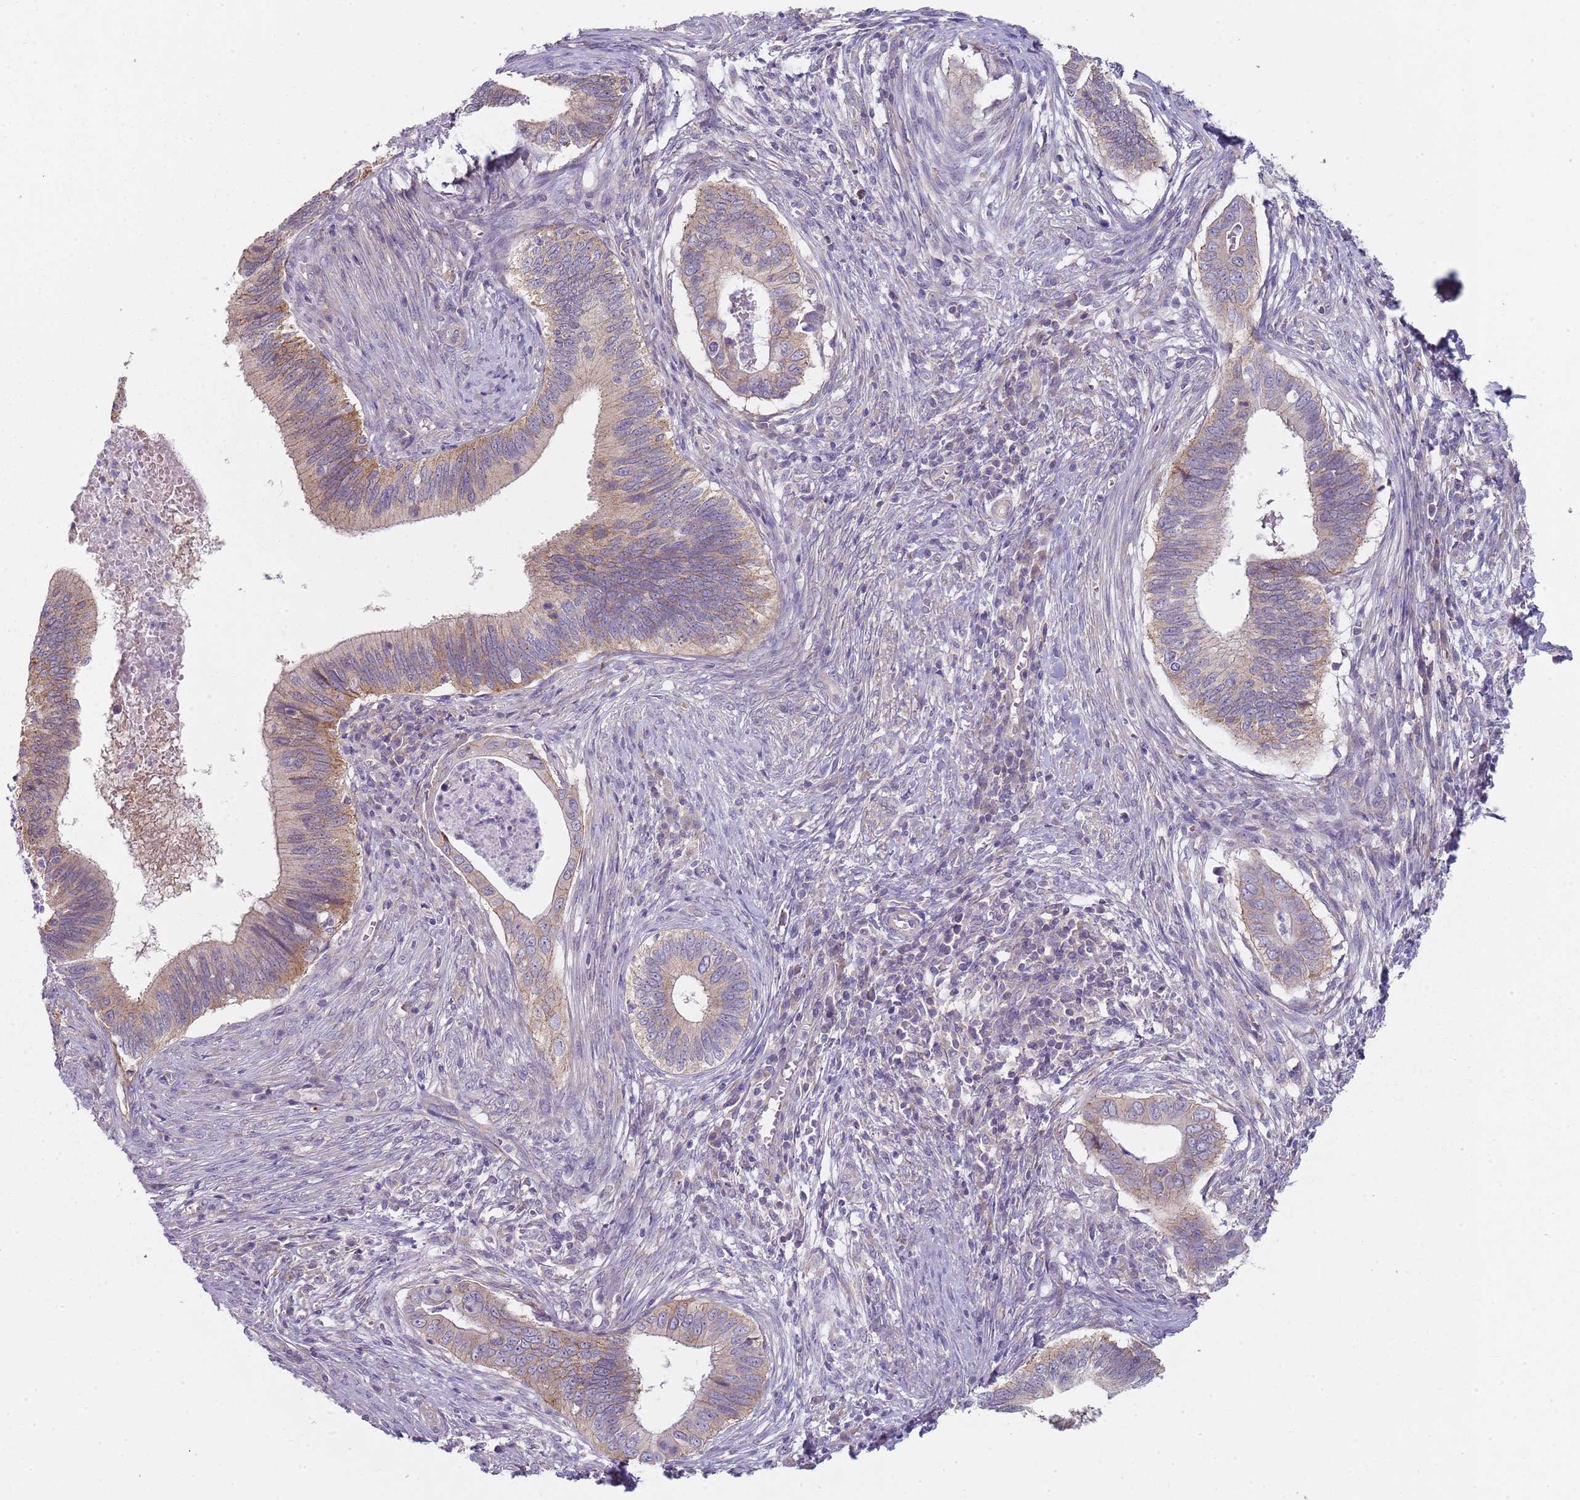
{"staining": {"intensity": "moderate", "quantity": ">75%", "location": "cytoplasmic/membranous"}, "tissue": "cervical cancer", "cell_type": "Tumor cells", "image_type": "cancer", "snomed": [{"axis": "morphology", "description": "Adenocarcinoma, NOS"}, {"axis": "topography", "description": "Cervix"}], "caption": "Adenocarcinoma (cervical) was stained to show a protein in brown. There is medium levels of moderate cytoplasmic/membranous staining in approximately >75% of tumor cells.", "gene": "SLC26A6", "patient": {"sex": "female", "age": 42}}